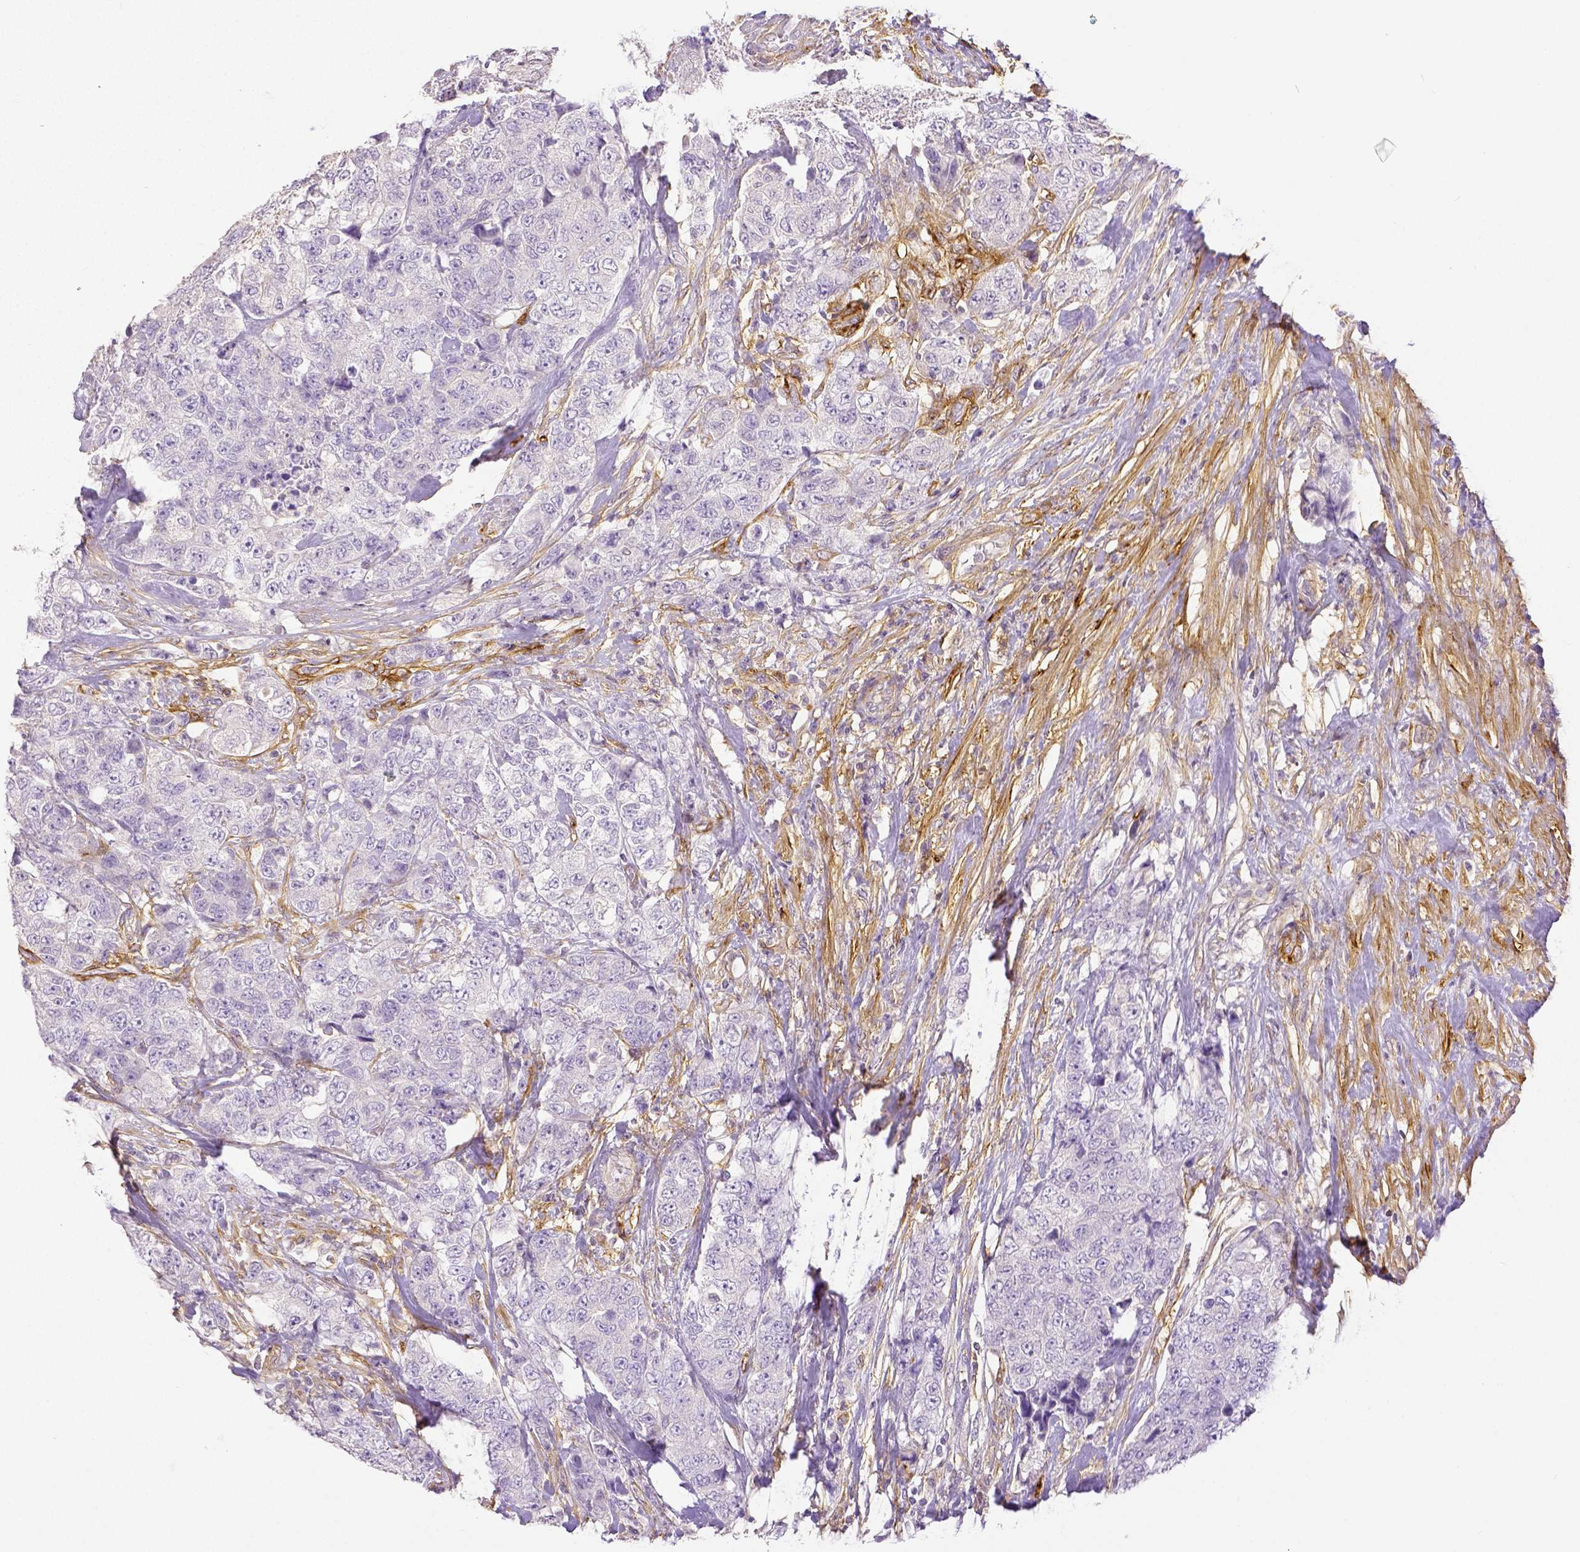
{"staining": {"intensity": "negative", "quantity": "none", "location": "none"}, "tissue": "urothelial cancer", "cell_type": "Tumor cells", "image_type": "cancer", "snomed": [{"axis": "morphology", "description": "Urothelial carcinoma, High grade"}, {"axis": "topography", "description": "Urinary bladder"}], "caption": "Protein analysis of urothelial carcinoma (high-grade) reveals no significant positivity in tumor cells.", "gene": "THY1", "patient": {"sex": "female", "age": 78}}